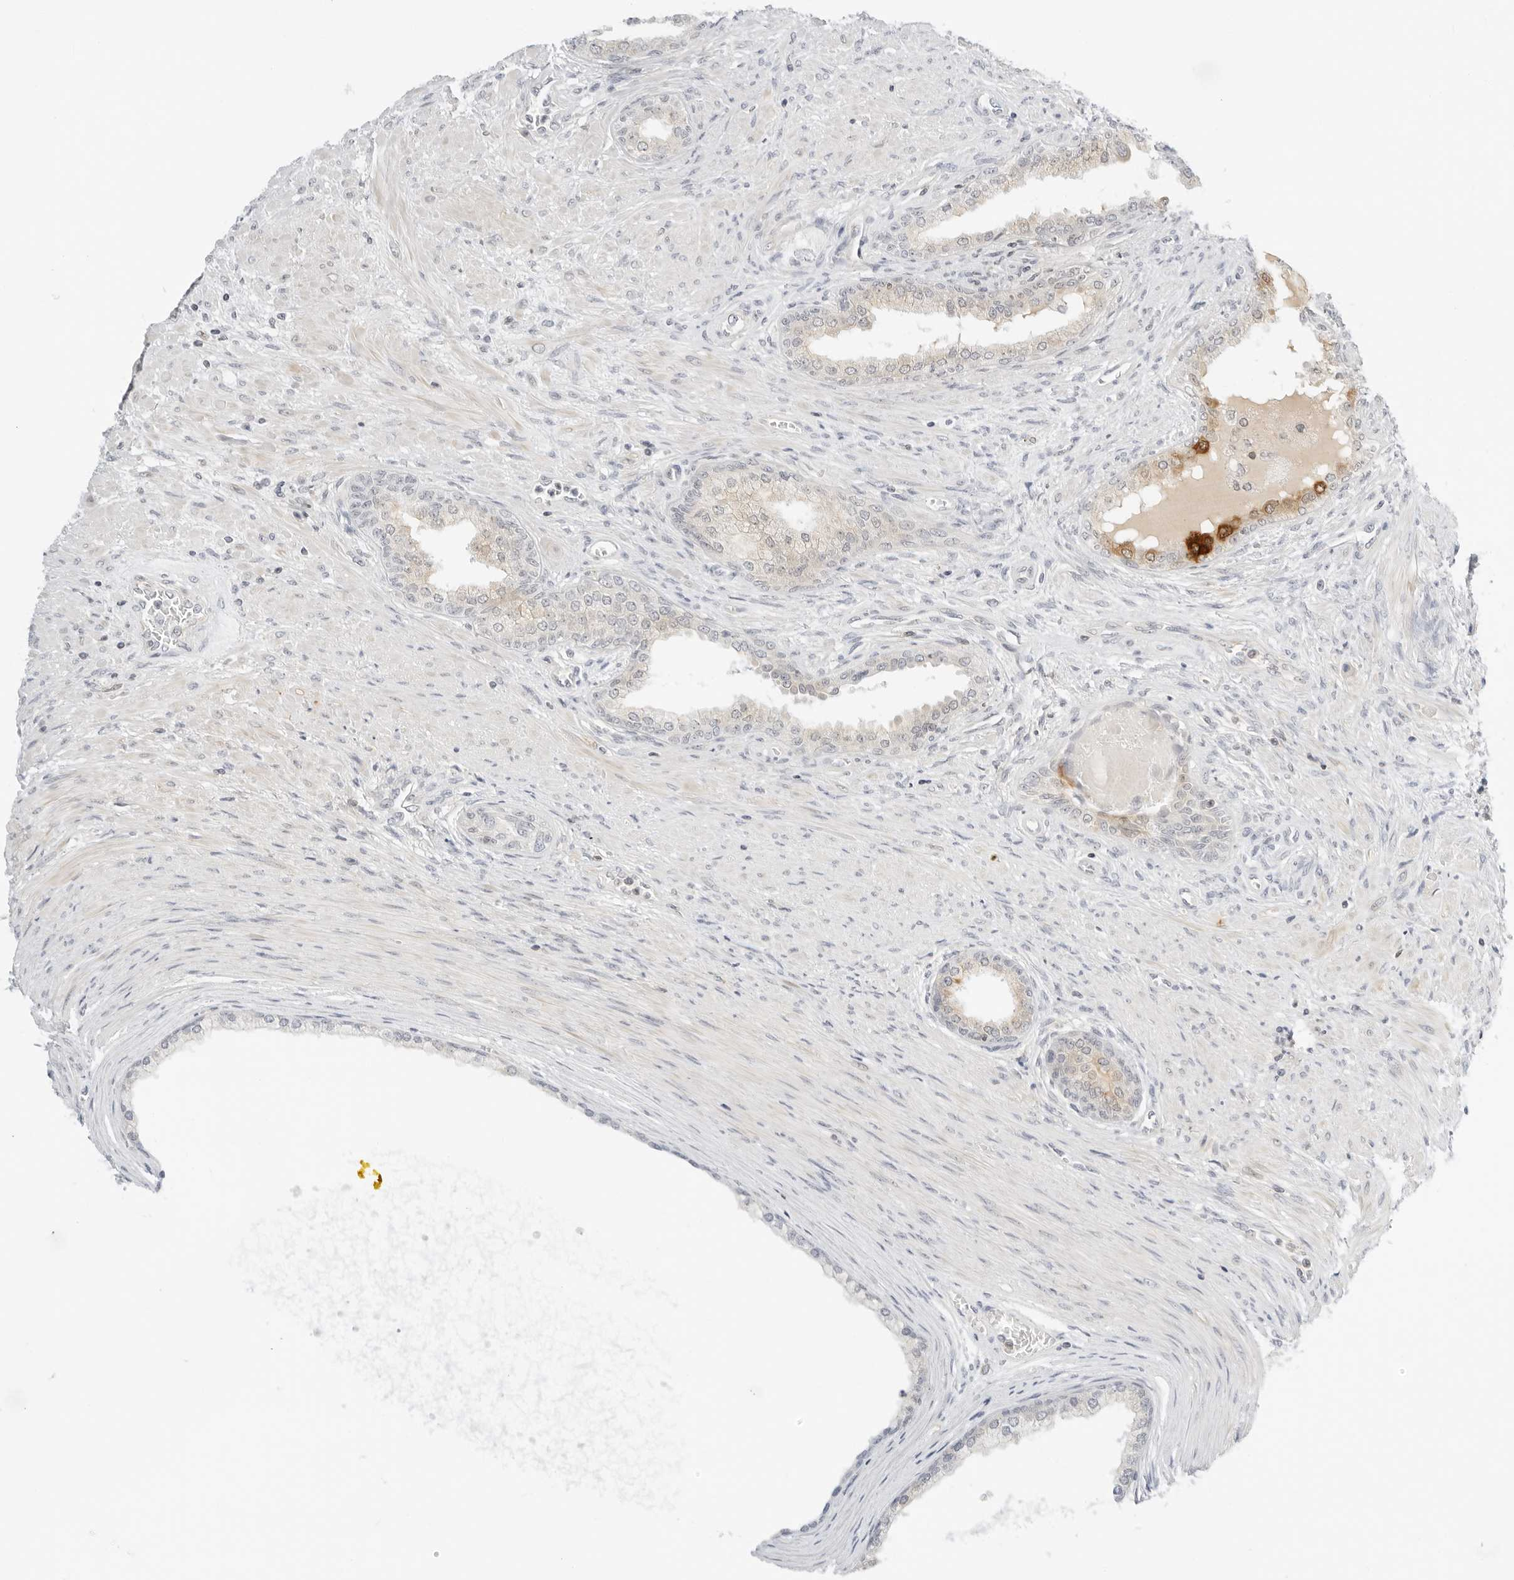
{"staining": {"intensity": "moderate", "quantity": "<25%", "location": "cytoplasmic/membranous"}, "tissue": "prostate cancer", "cell_type": "Tumor cells", "image_type": "cancer", "snomed": [{"axis": "morphology", "description": "Normal tissue, NOS"}, {"axis": "morphology", "description": "Adenocarcinoma, Low grade"}, {"axis": "topography", "description": "Prostate"}, {"axis": "topography", "description": "Peripheral nerve tissue"}], "caption": "Tumor cells reveal moderate cytoplasmic/membranous staining in about <25% of cells in prostate cancer.", "gene": "OSCP1", "patient": {"sex": "male", "age": 71}}